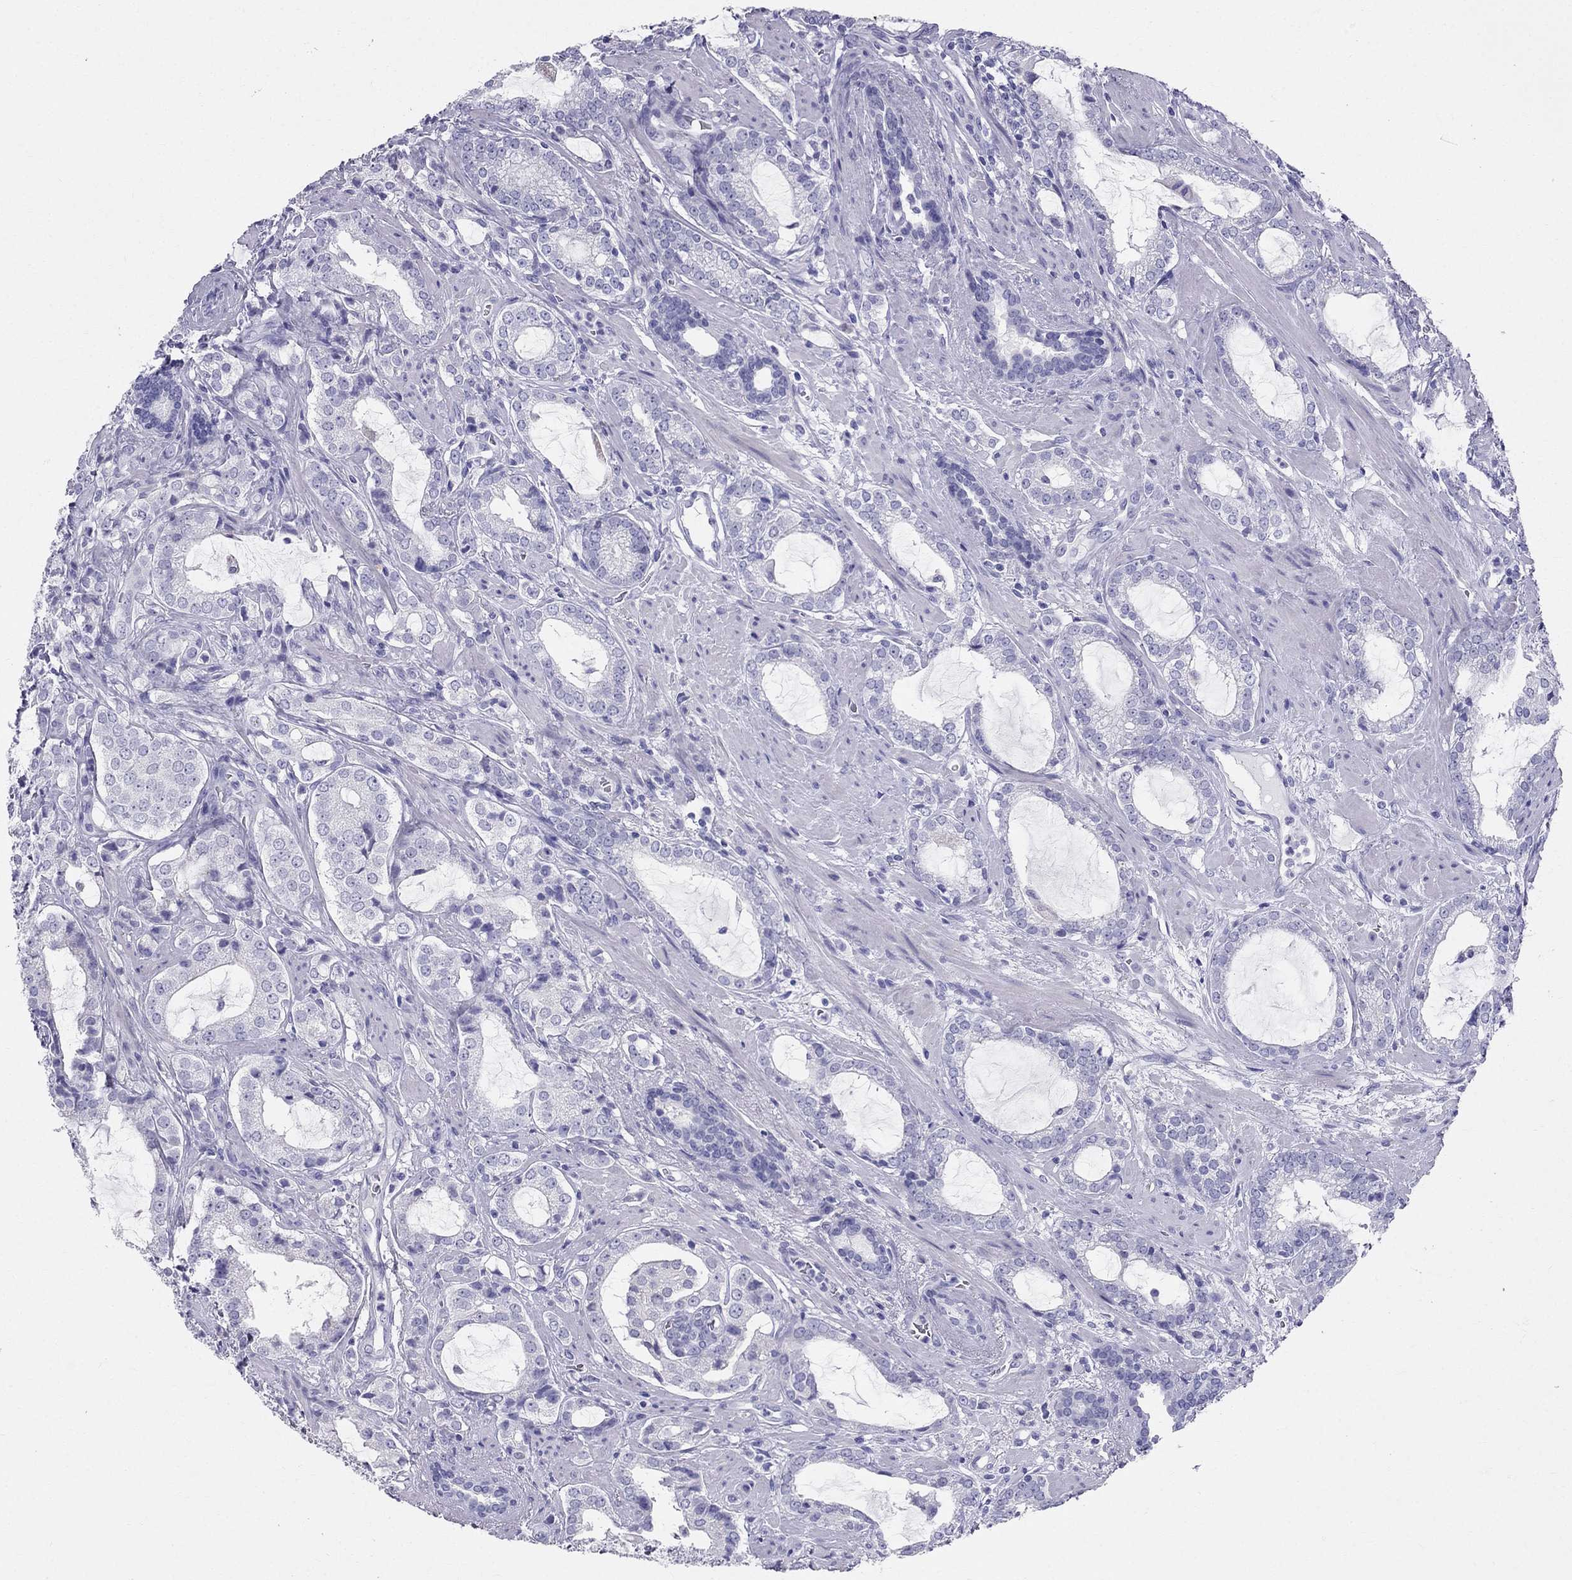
{"staining": {"intensity": "negative", "quantity": "none", "location": "none"}, "tissue": "prostate cancer", "cell_type": "Tumor cells", "image_type": "cancer", "snomed": [{"axis": "morphology", "description": "Adenocarcinoma, NOS"}, {"axis": "topography", "description": "Prostate"}], "caption": "Tumor cells are negative for brown protein staining in prostate cancer.", "gene": "DNAAF6", "patient": {"sex": "male", "age": 66}}